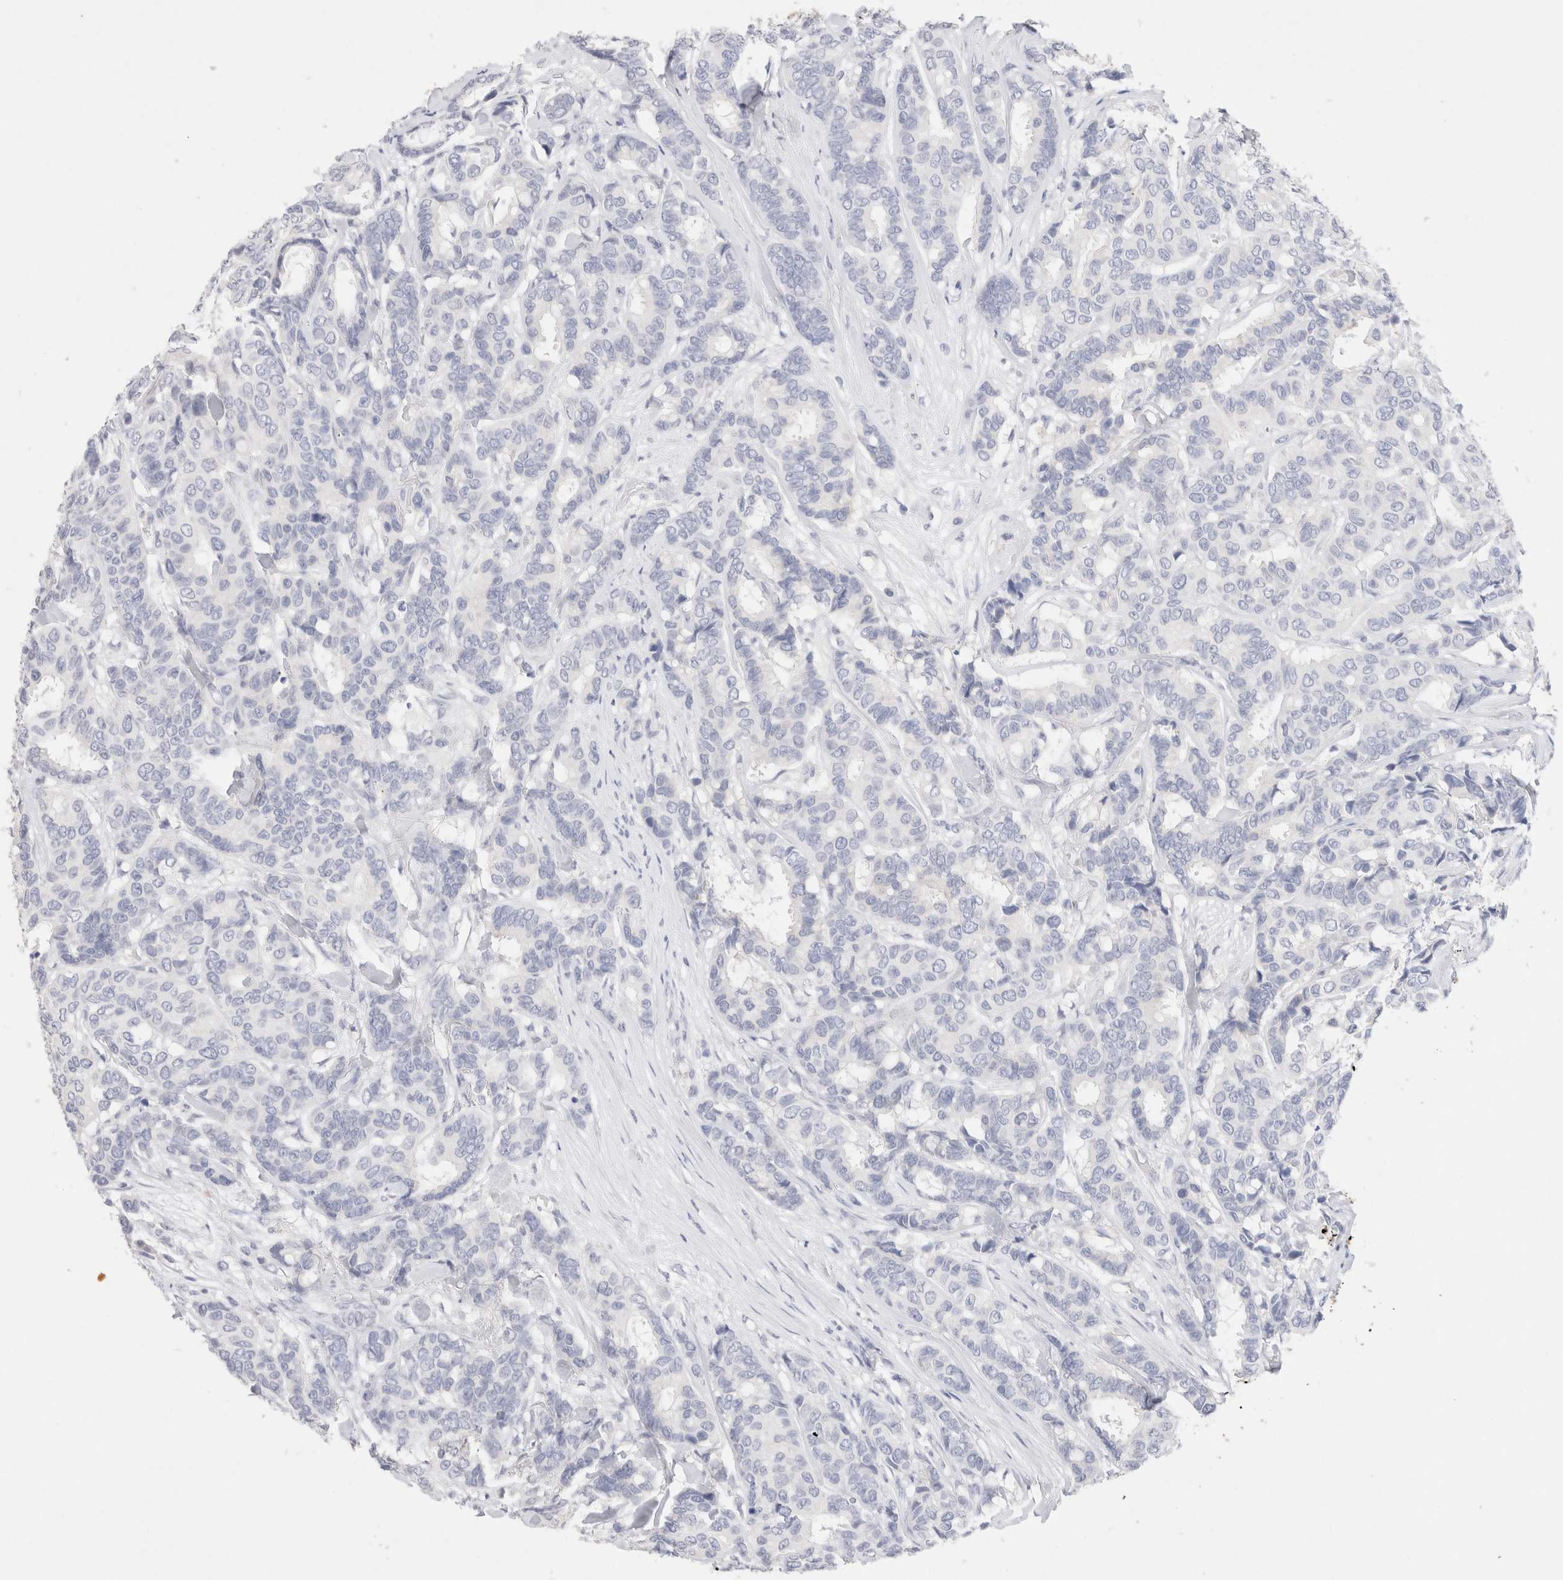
{"staining": {"intensity": "negative", "quantity": "none", "location": "none"}, "tissue": "breast cancer", "cell_type": "Tumor cells", "image_type": "cancer", "snomed": [{"axis": "morphology", "description": "Duct carcinoma"}, {"axis": "topography", "description": "Breast"}], "caption": "A photomicrograph of human breast cancer is negative for staining in tumor cells.", "gene": "EPCAM", "patient": {"sex": "female", "age": 87}}